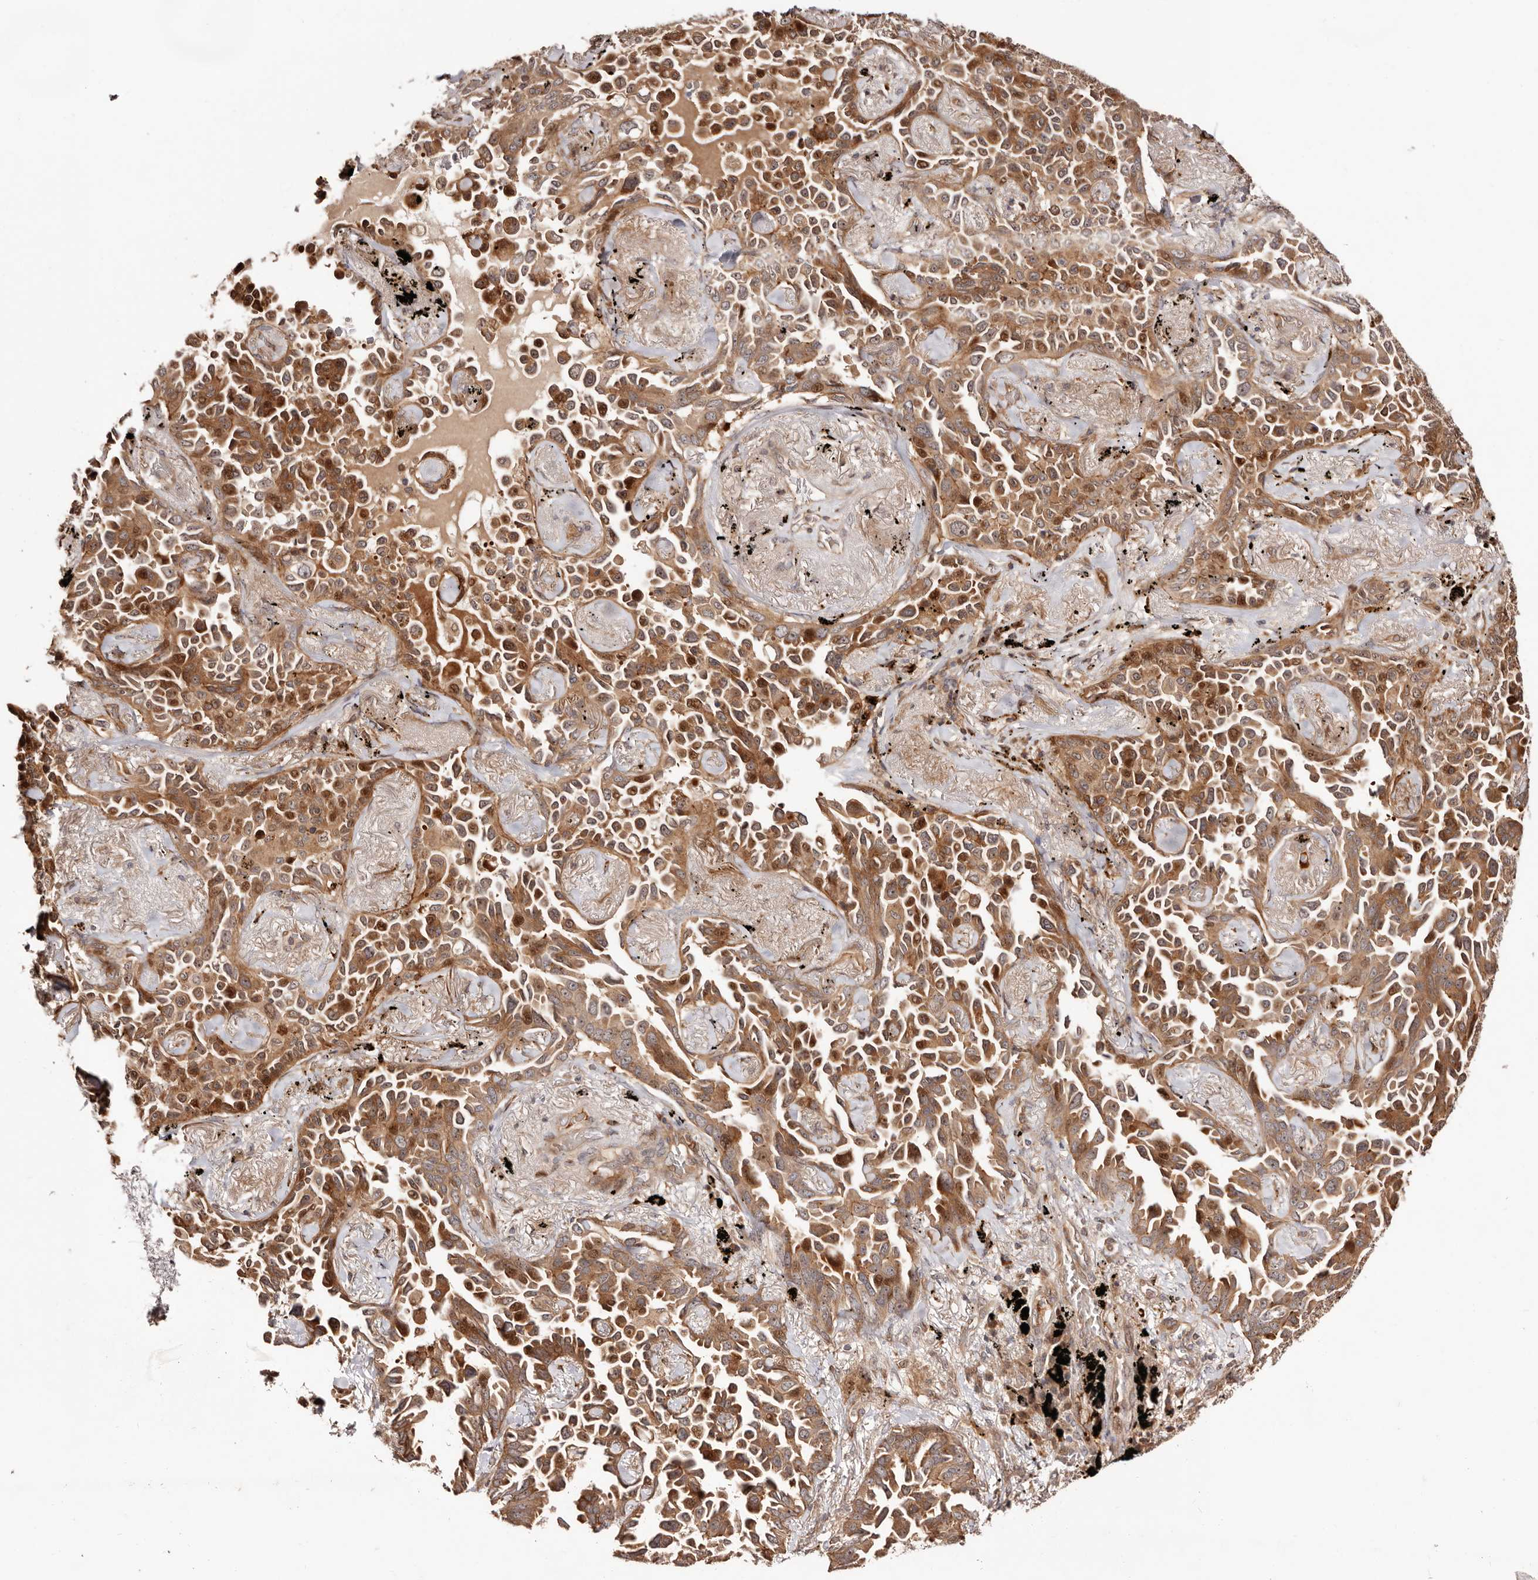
{"staining": {"intensity": "moderate", "quantity": ">75%", "location": "cytoplasmic/membranous,nuclear"}, "tissue": "lung cancer", "cell_type": "Tumor cells", "image_type": "cancer", "snomed": [{"axis": "morphology", "description": "Adenocarcinoma, NOS"}, {"axis": "topography", "description": "Lung"}], "caption": "The photomicrograph demonstrates a brown stain indicating the presence of a protein in the cytoplasmic/membranous and nuclear of tumor cells in lung cancer (adenocarcinoma).", "gene": "PTPN22", "patient": {"sex": "female", "age": 67}}